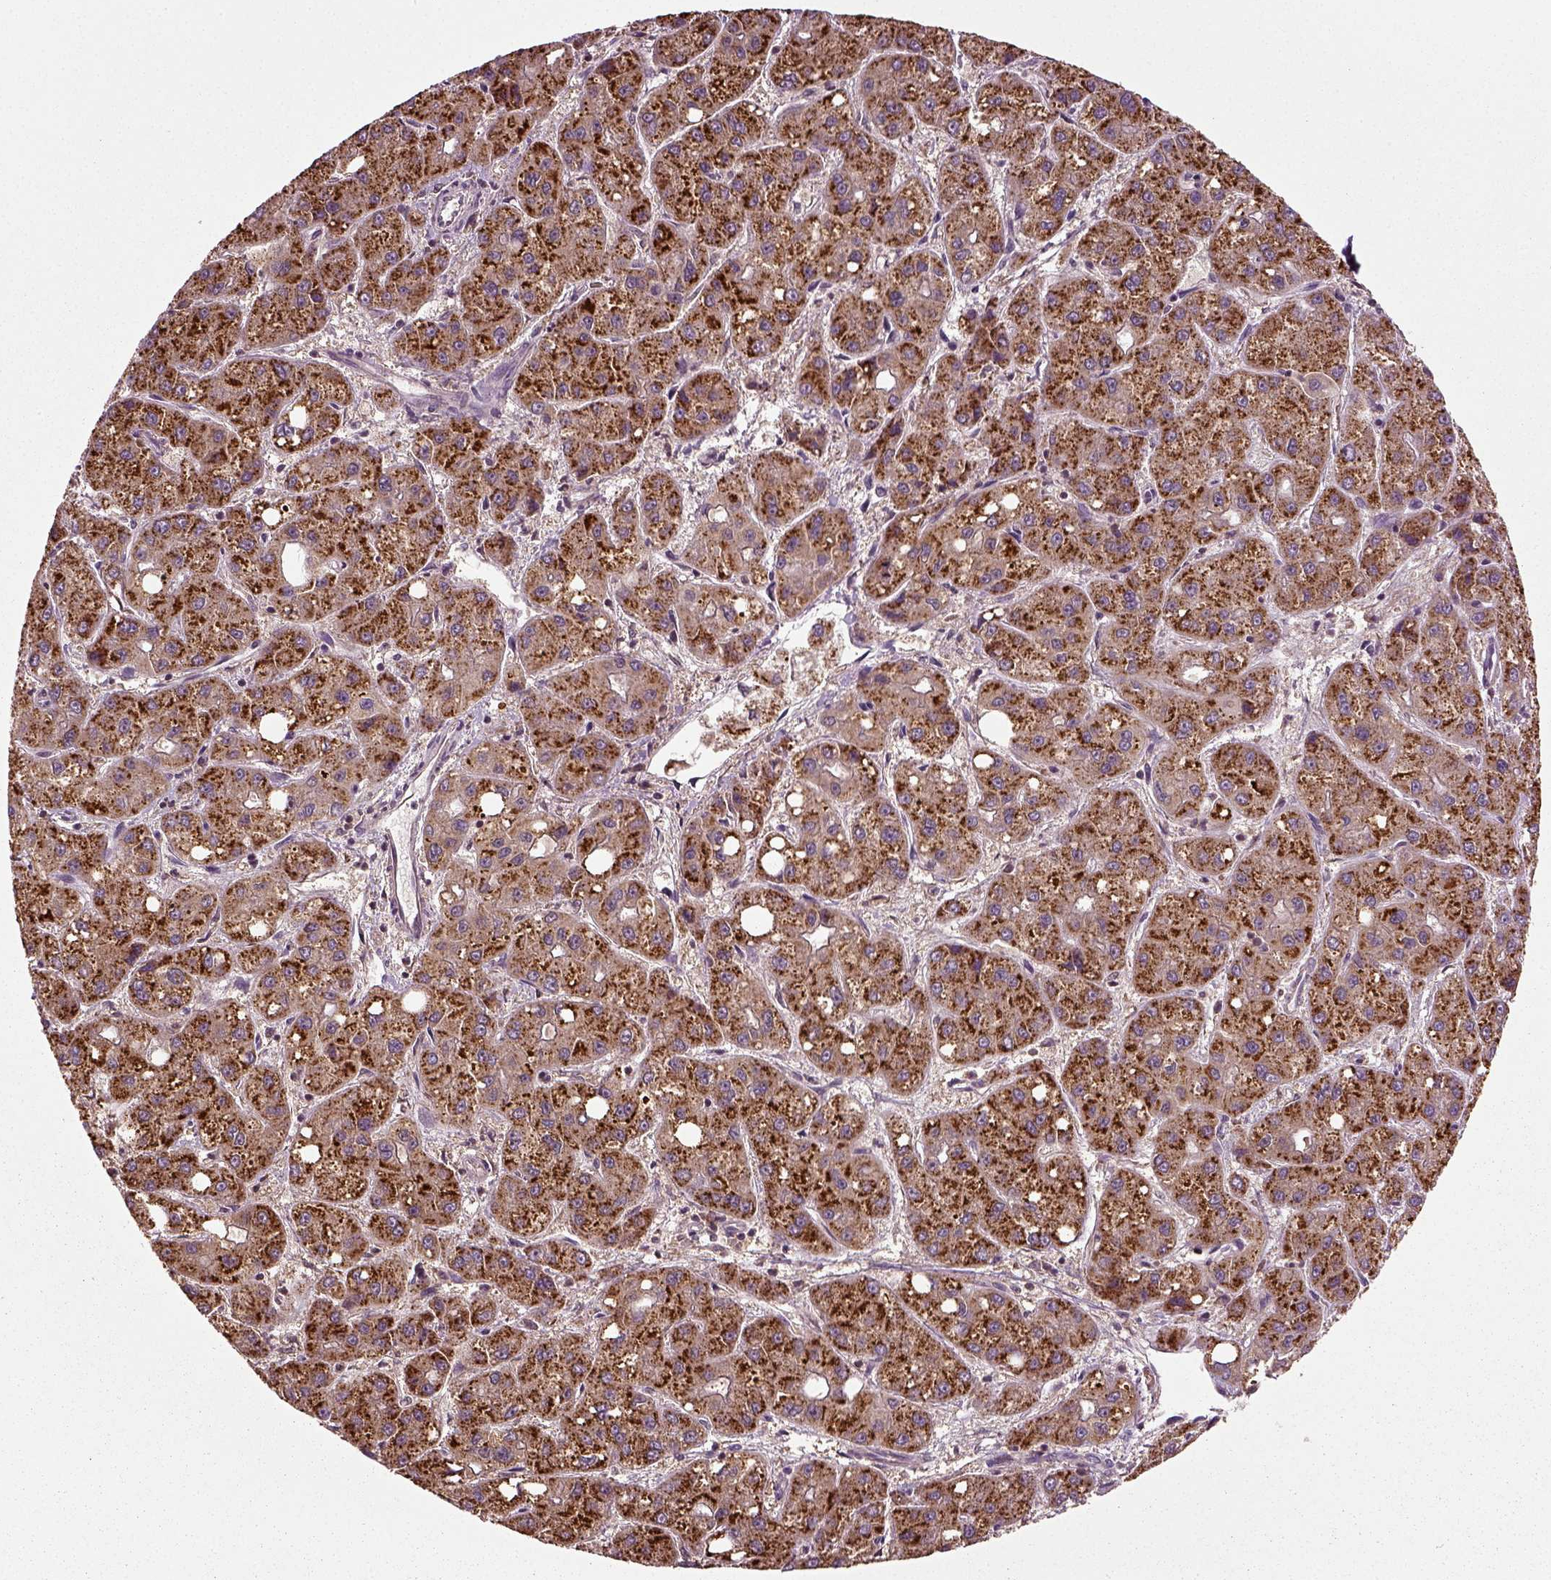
{"staining": {"intensity": "strong", "quantity": ">75%", "location": "cytoplasmic/membranous"}, "tissue": "liver cancer", "cell_type": "Tumor cells", "image_type": "cancer", "snomed": [{"axis": "morphology", "description": "Carcinoma, Hepatocellular, NOS"}, {"axis": "topography", "description": "Liver"}], "caption": "The image reveals immunohistochemical staining of liver hepatocellular carcinoma. There is strong cytoplasmic/membranous positivity is appreciated in about >75% of tumor cells.", "gene": "ERV3-1", "patient": {"sex": "male", "age": 73}}